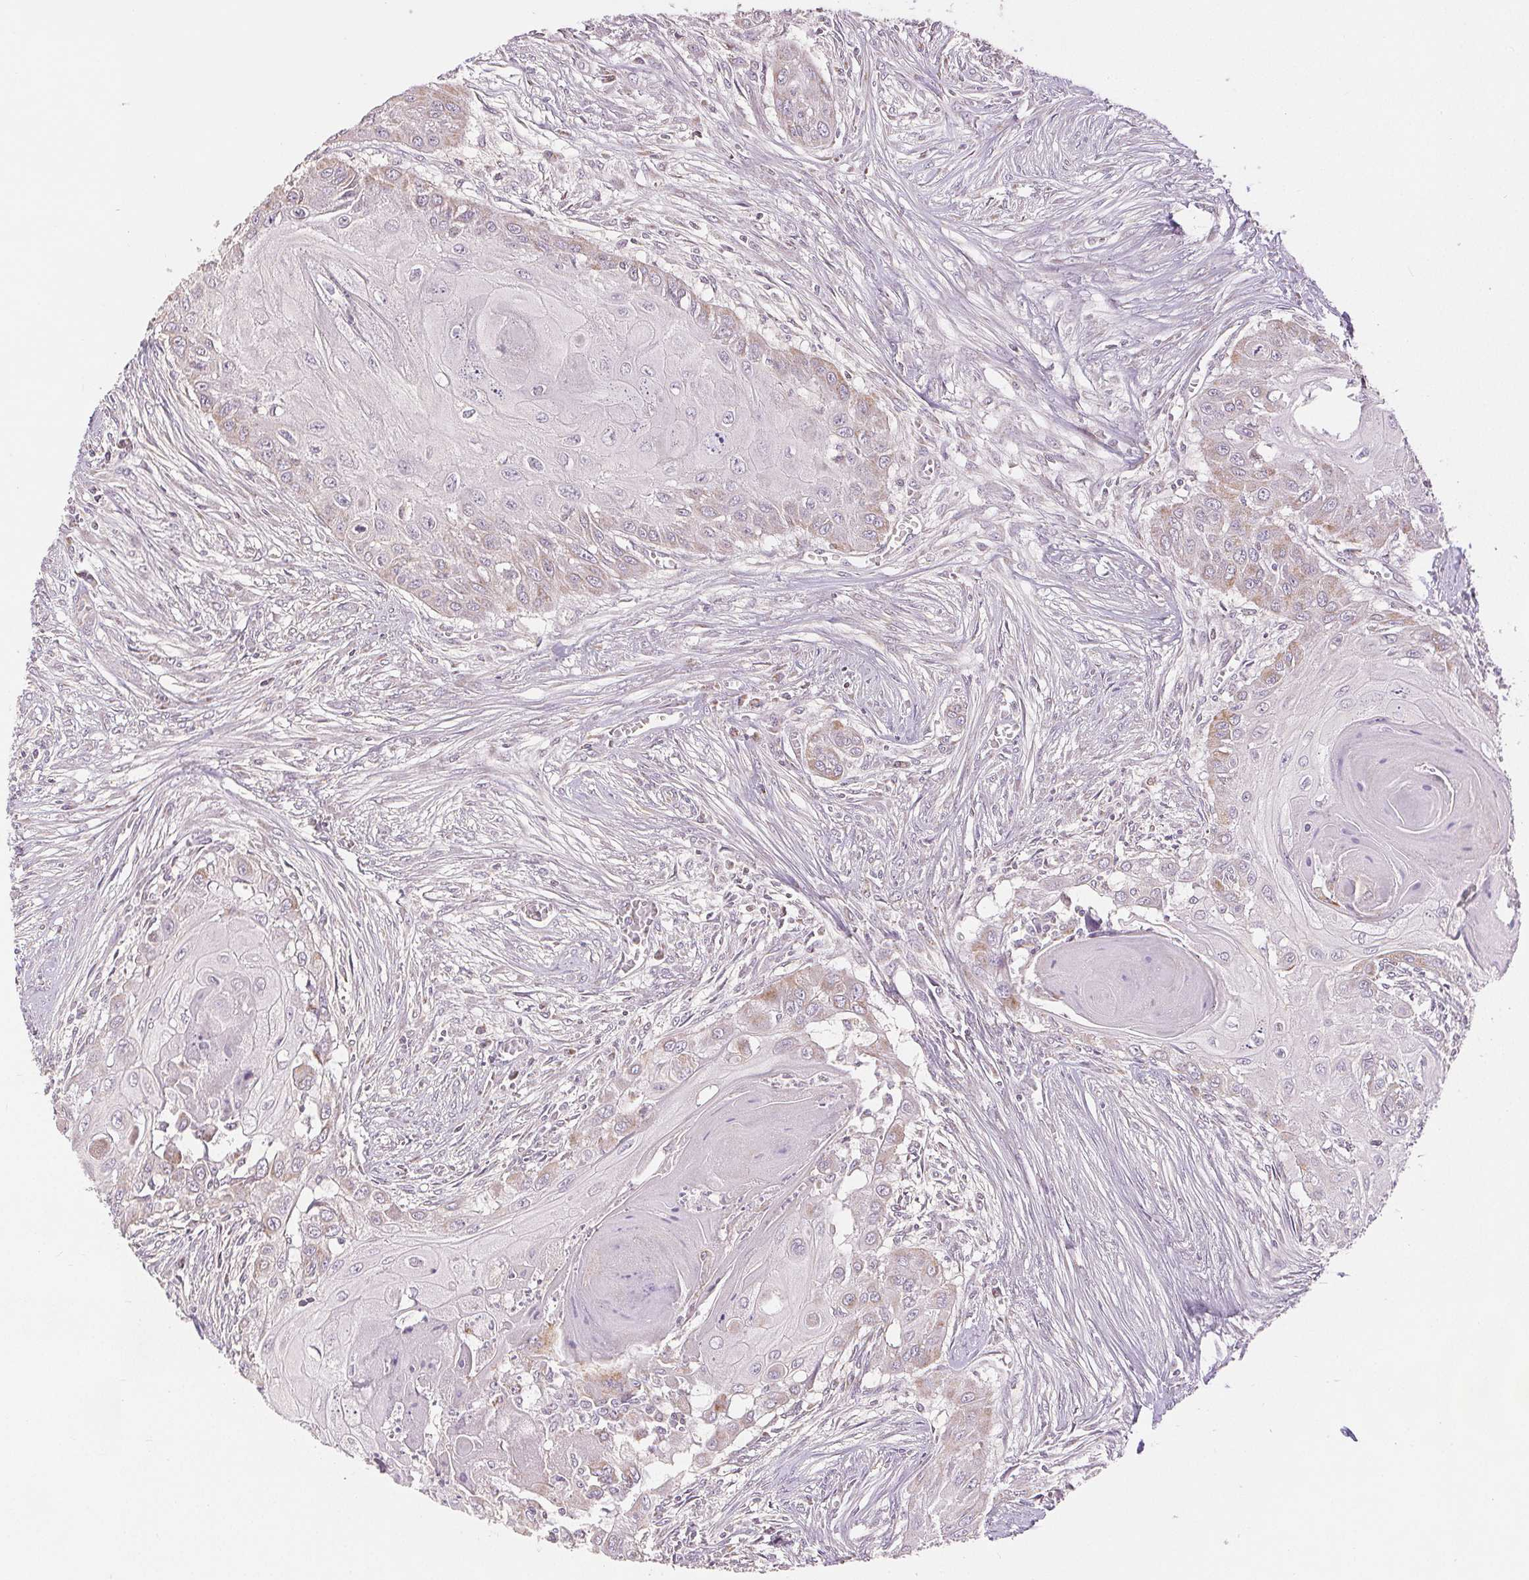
{"staining": {"intensity": "weak", "quantity": "<25%", "location": "cytoplasmic/membranous"}, "tissue": "head and neck cancer", "cell_type": "Tumor cells", "image_type": "cancer", "snomed": [{"axis": "morphology", "description": "Squamous cell carcinoma, NOS"}, {"axis": "topography", "description": "Oral tissue"}, {"axis": "topography", "description": "Head-Neck"}], "caption": "Protein analysis of head and neck cancer (squamous cell carcinoma) demonstrates no significant expression in tumor cells. Brightfield microscopy of immunohistochemistry stained with DAB (brown) and hematoxylin (blue), captured at high magnification.", "gene": "SDHB", "patient": {"sex": "male", "age": 71}}